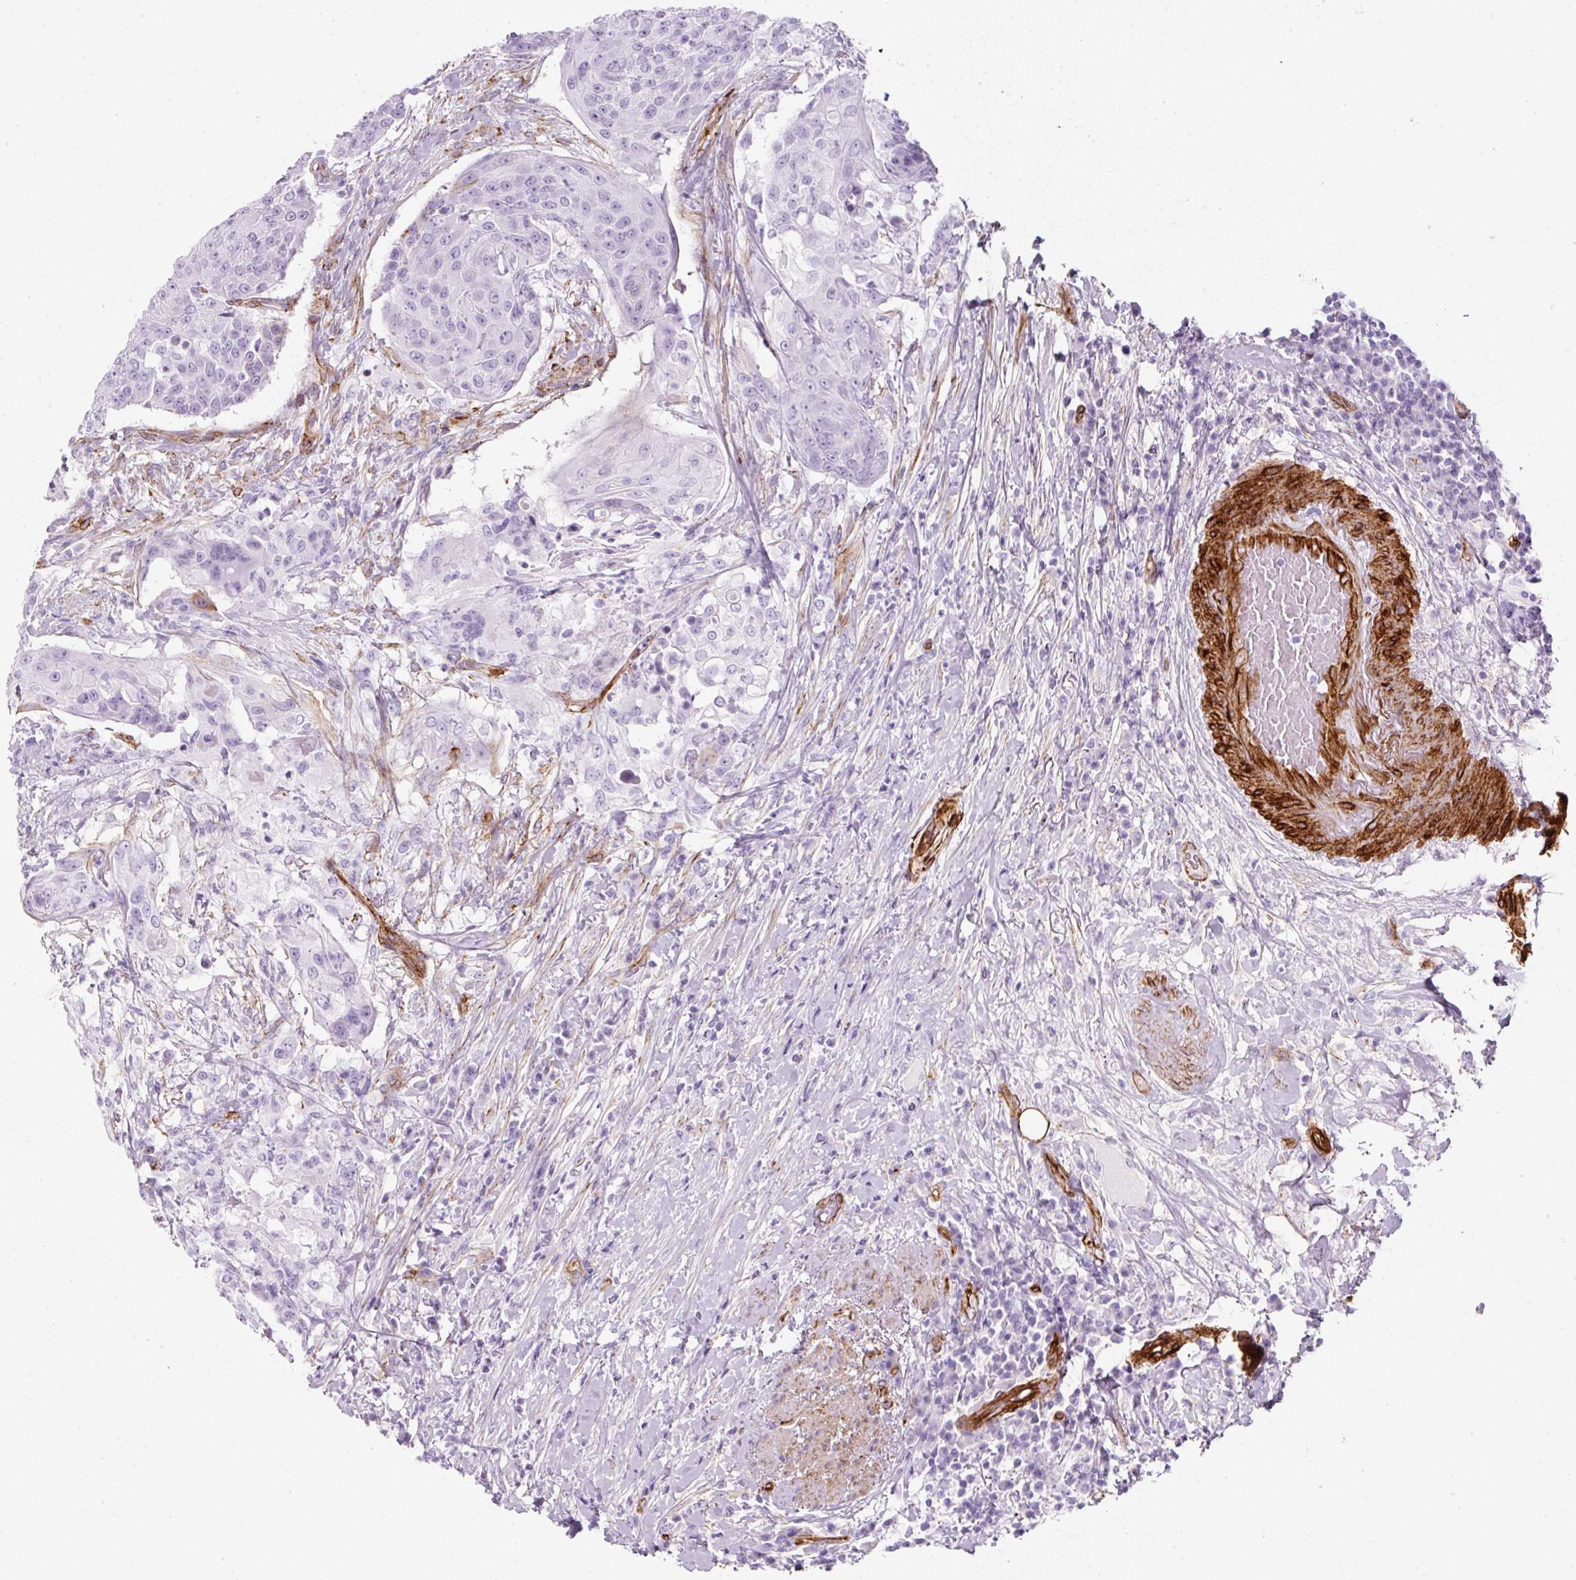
{"staining": {"intensity": "negative", "quantity": "none", "location": "none"}, "tissue": "urothelial cancer", "cell_type": "Tumor cells", "image_type": "cancer", "snomed": [{"axis": "morphology", "description": "Urothelial carcinoma, High grade"}, {"axis": "topography", "description": "Urinary bladder"}], "caption": "Tumor cells are negative for protein expression in human urothelial cancer.", "gene": "CAVIN3", "patient": {"sex": "female", "age": 63}}